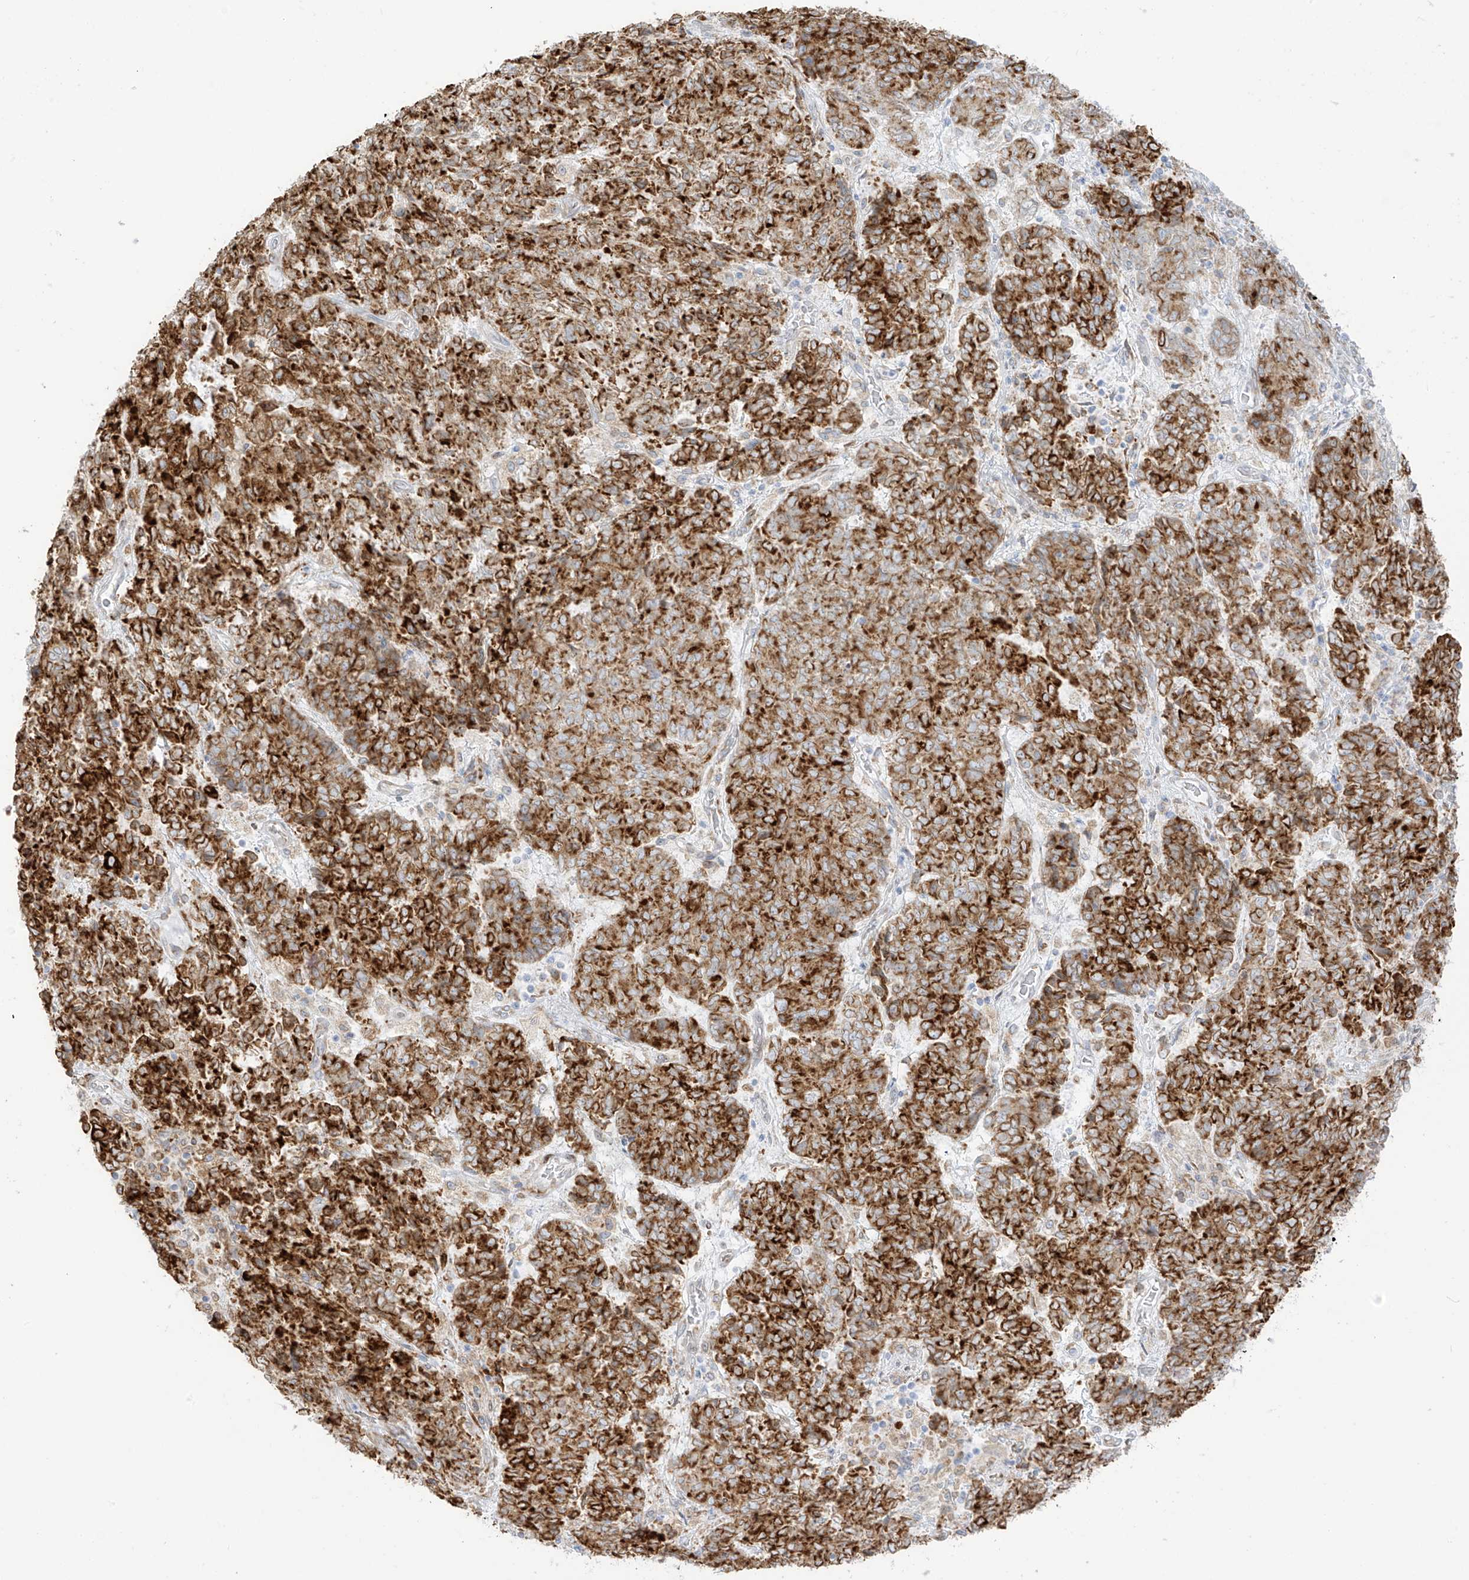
{"staining": {"intensity": "strong", "quantity": ">75%", "location": "cytoplasmic/membranous"}, "tissue": "endometrial cancer", "cell_type": "Tumor cells", "image_type": "cancer", "snomed": [{"axis": "morphology", "description": "Adenocarcinoma, NOS"}, {"axis": "topography", "description": "Endometrium"}], "caption": "A brown stain highlights strong cytoplasmic/membranous staining of a protein in endometrial adenocarcinoma tumor cells. (DAB IHC with brightfield microscopy, high magnification).", "gene": "LRRC59", "patient": {"sex": "female", "age": 80}}